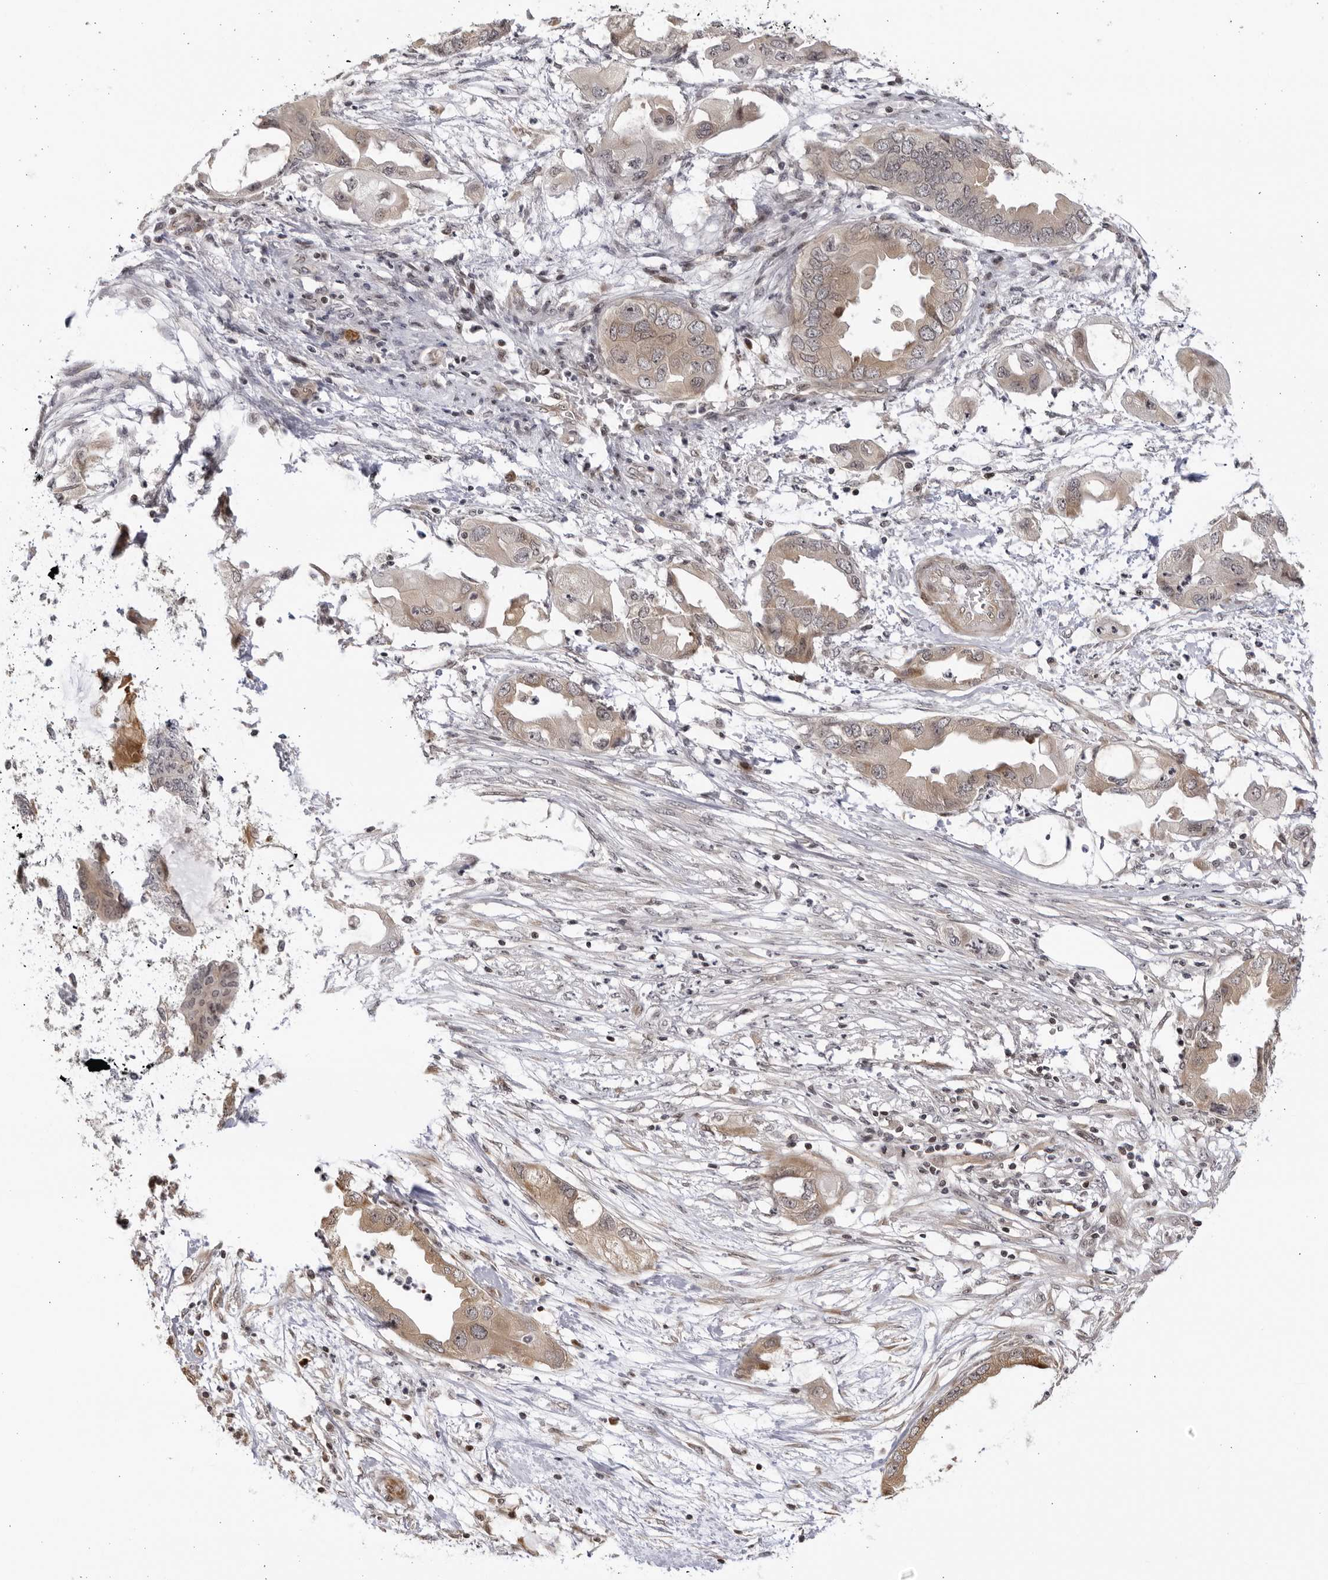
{"staining": {"intensity": "moderate", "quantity": "25%-75%", "location": "cytoplasmic/membranous"}, "tissue": "endometrial cancer", "cell_type": "Tumor cells", "image_type": "cancer", "snomed": [{"axis": "morphology", "description": "Adenocarcinoma, NOS"}, {"axis": "morphology", "description": "Adenocarcinoma, metastatic, NOS"}, {"axis": "topography", "description": "Adipose tissue"}, {"axis": "topography", "description": "Endometrium"}], "caption": "Protein expression analysis of human endometrial cancer reveals moderate cytoplasmic/membranous positivity in approximately 25%-75% of tumor cells.", "gene": "CNBD1", "patient": {"sex": "female", "age": 67}}